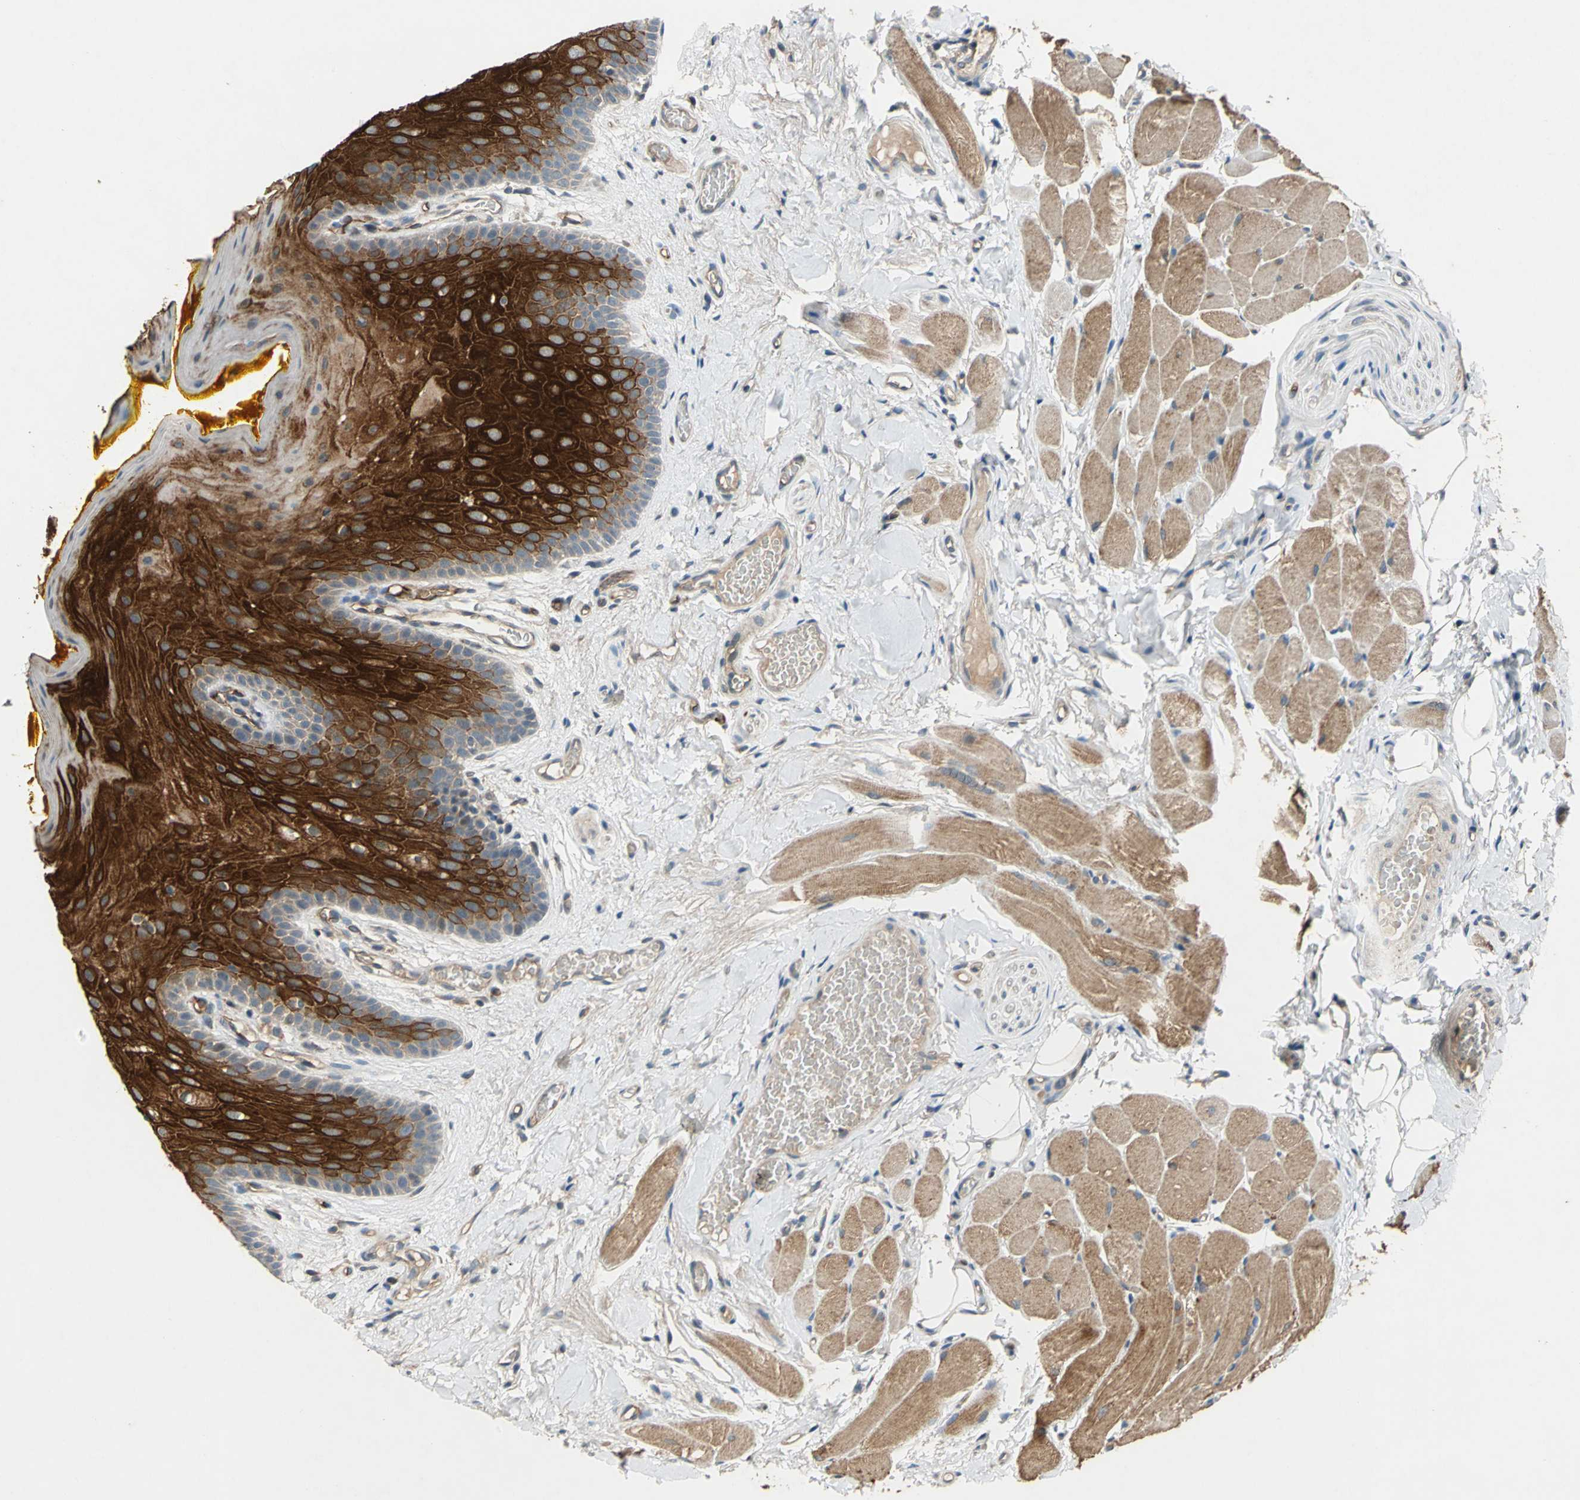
{"staining": {"intensity": "strong", "quantity": ">75%", "location": "cytoplasmic/membranous"}, "tissue": "oral mucosa", "cell_type": "Squamous epithelial cells", "image_type": "normal", "snomed": [{"axis": "morphology", "description": "Normal tissue, NOS"}, {"axis": "topography", "description": "Oral tissue"}], "caption": "This histopathology image exhibits immunohistochemistry (IHC) staining of benign human oral mucosa, with high strong cytoplasmic/membranous expression in about >75% of squamous epithelial cells.", "gene": "EMCN", "patient": {"sex": "male", "age": 54}}